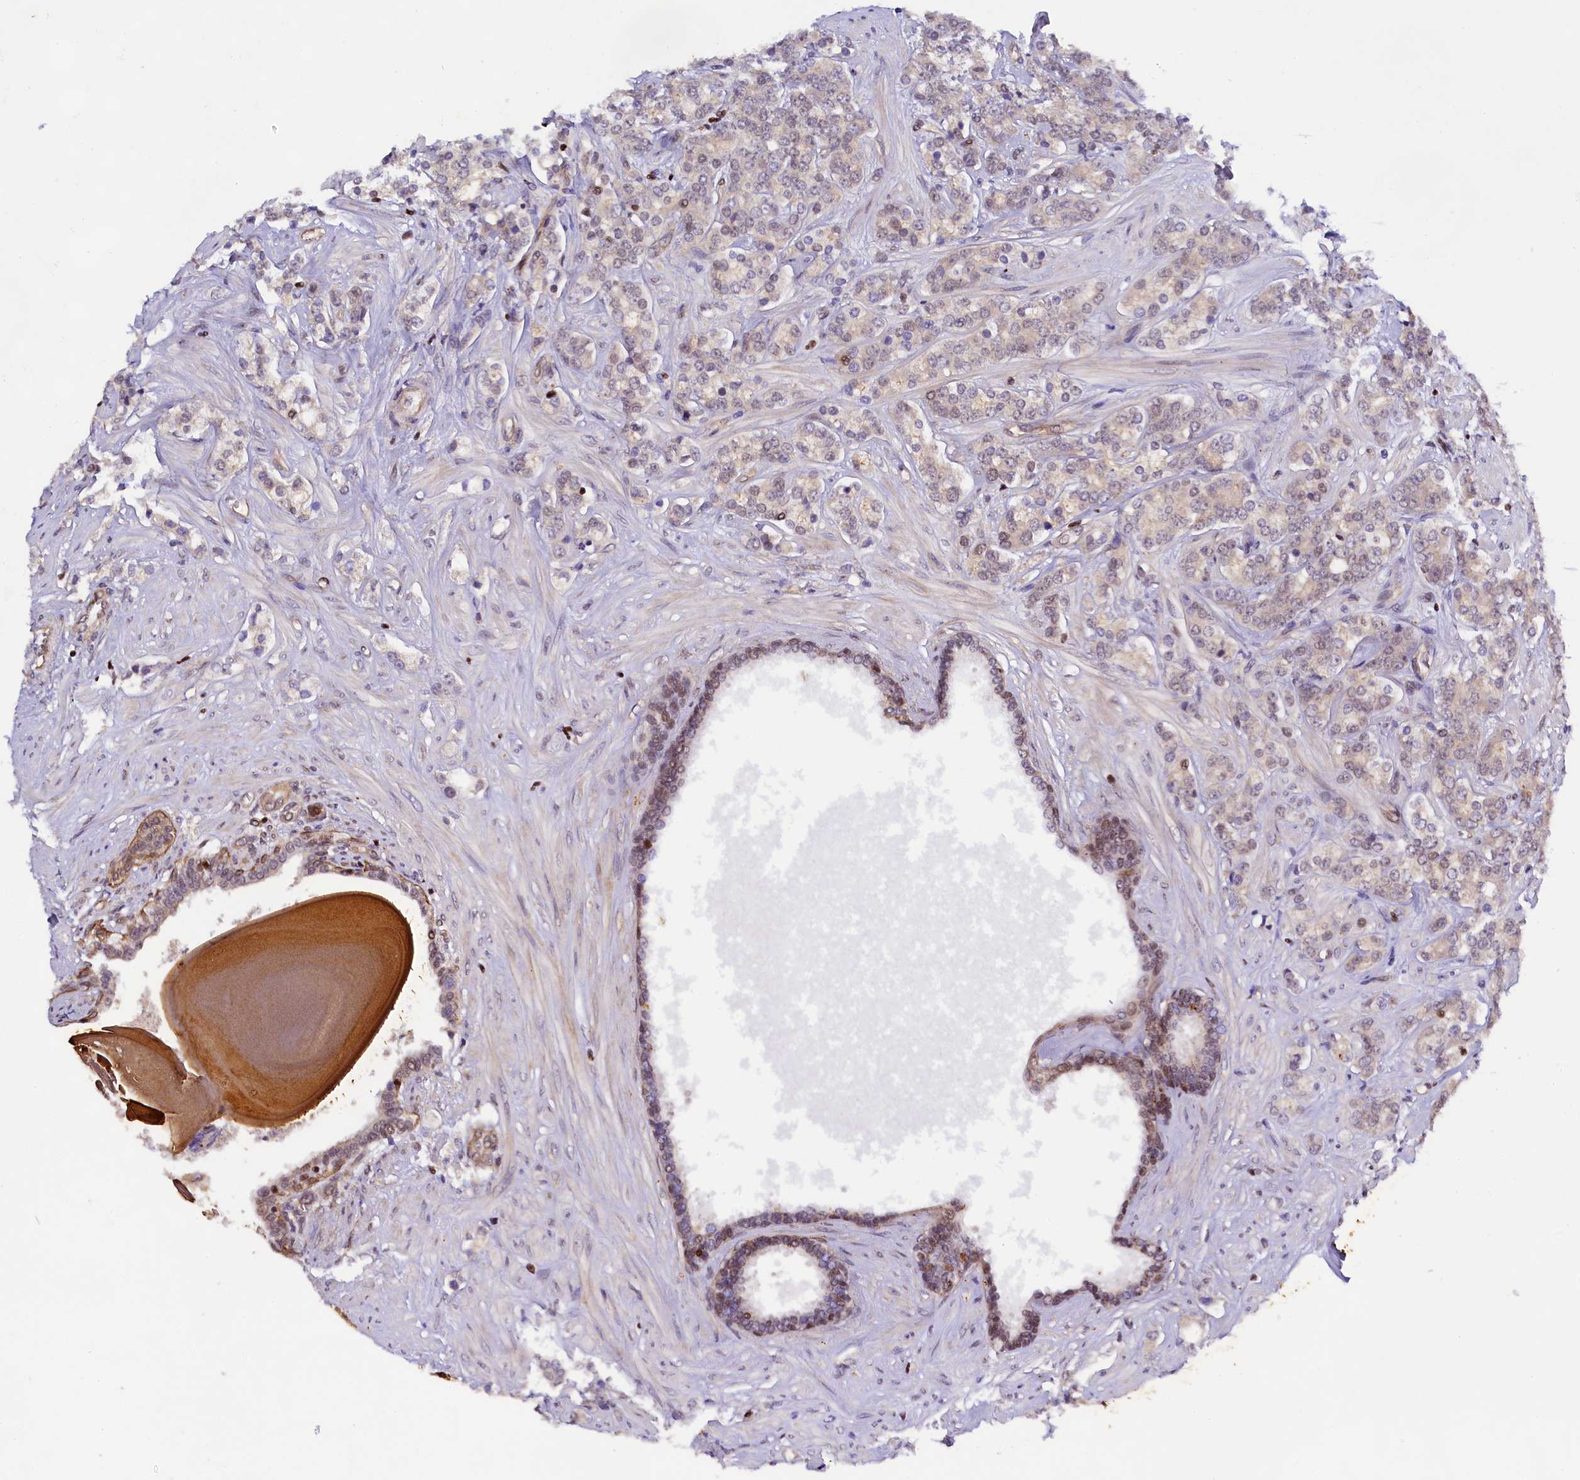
{"staining": {"intensity": "weak", "quantity": "<25%", "location": "nuclear"}, "tissue": "prostate cancer", "cell_type": "Tumor cells", "image_type": "cancer", "snomed": [{"axis": "morphology", "description": "Adenocarcinoma, High grade"}, {"axis": "topography", "description": "Prostate"}], "caption": "This is an immunohistochemistry micrograph of prostate cancer. There is no expression in tumor cells.", "gene": "SP4", "patient": {"sex": "male", "age": 62}}